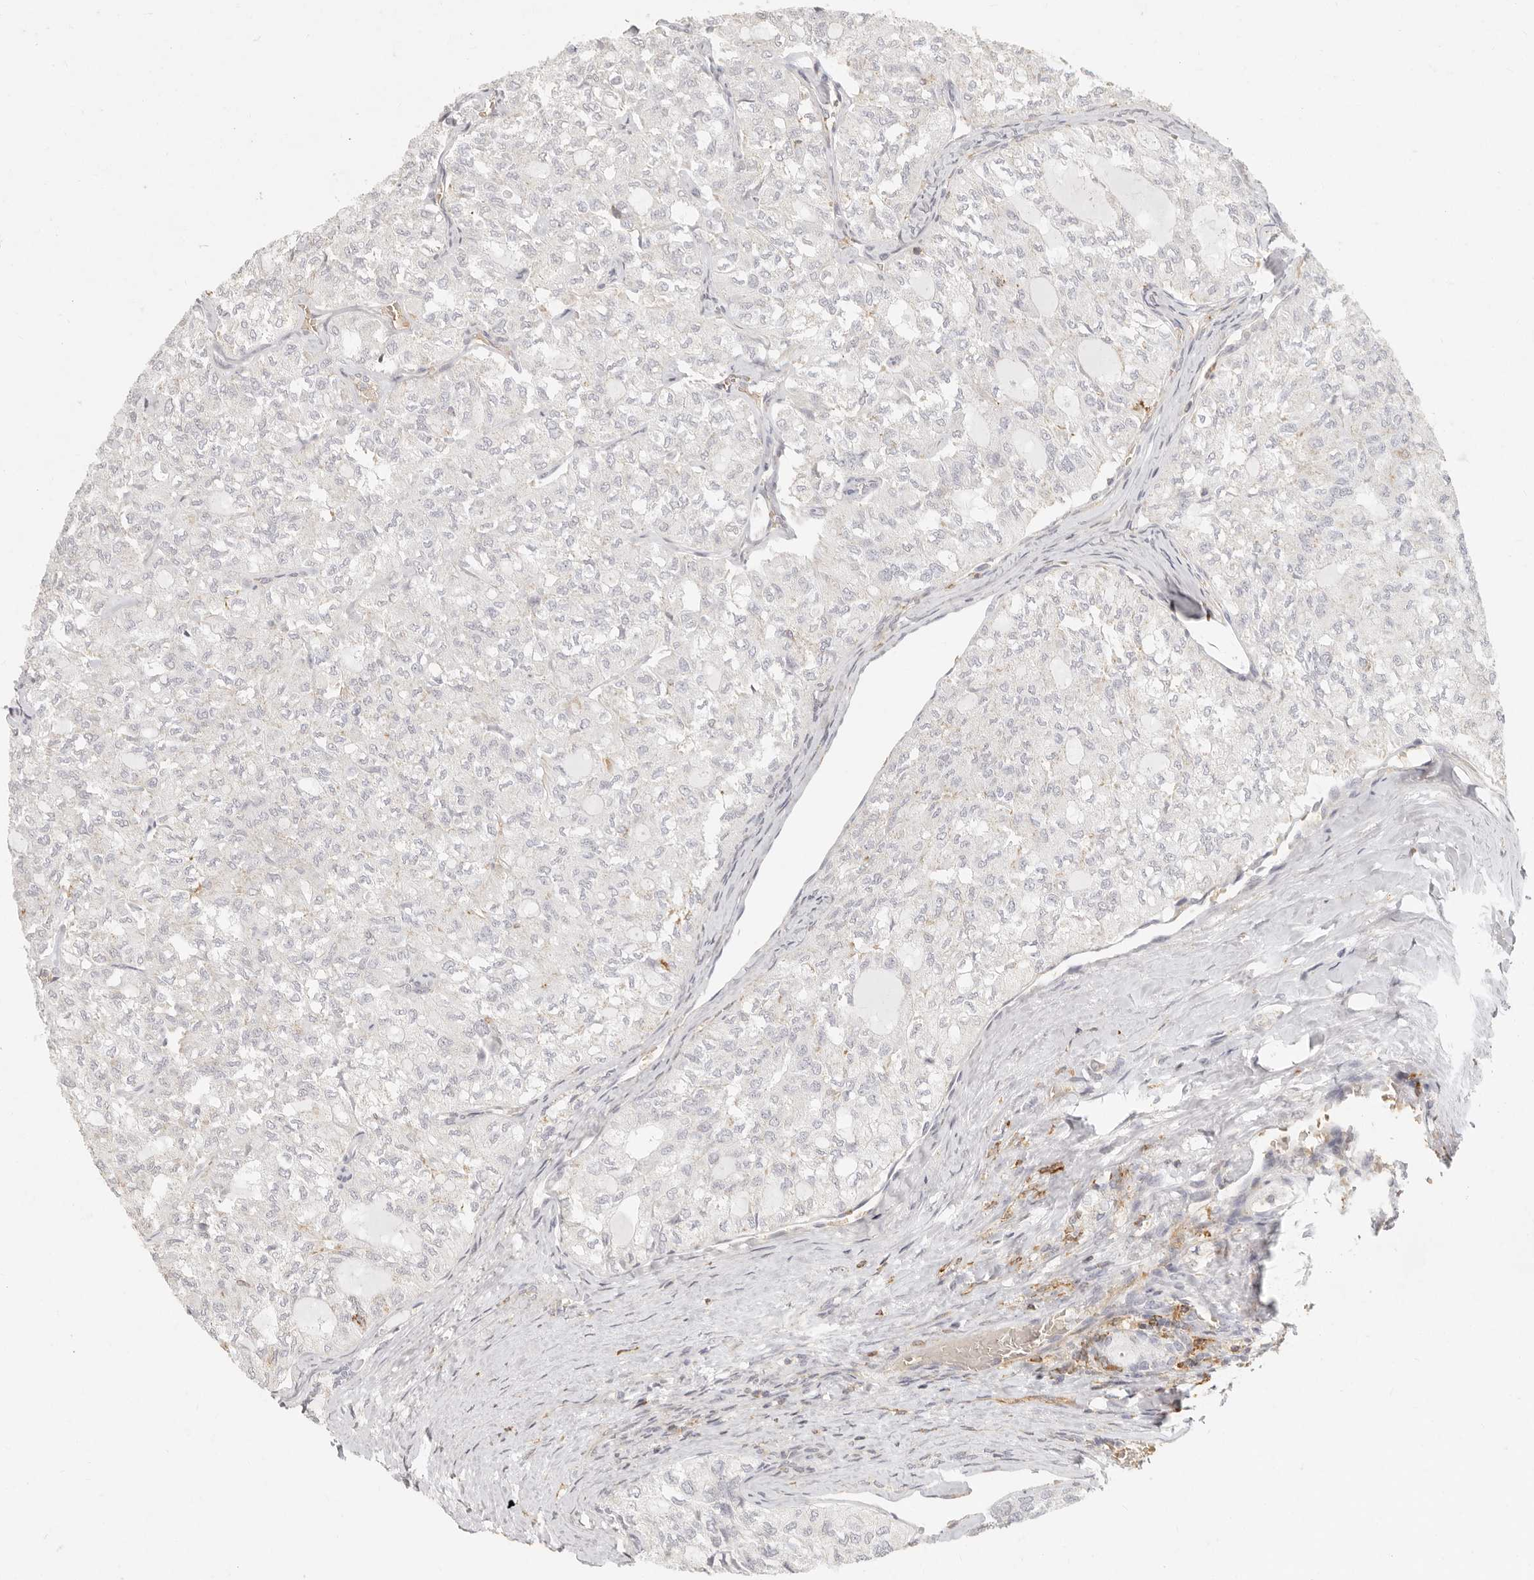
{"staining": {"intensity": "negative", "quantity": "none", "location": "none"}, "tissue": "thyroid cancer", "cell_type": "Tumor cells", "image_type": "cancer", "snomed": [{"axis": "morphology", "description": "Follicular adenoma carcinoma, NOS"}, {"axis": "topography", "description": "Thyroid gland"}], "caption": "Immunohistochemical staining of thyroid cancer (follicular adenoma carcinoma) shows no significant positivity in tumor cells.", "gene": "NIBAN1", "patient": {"sex": "male", "age": 75}}